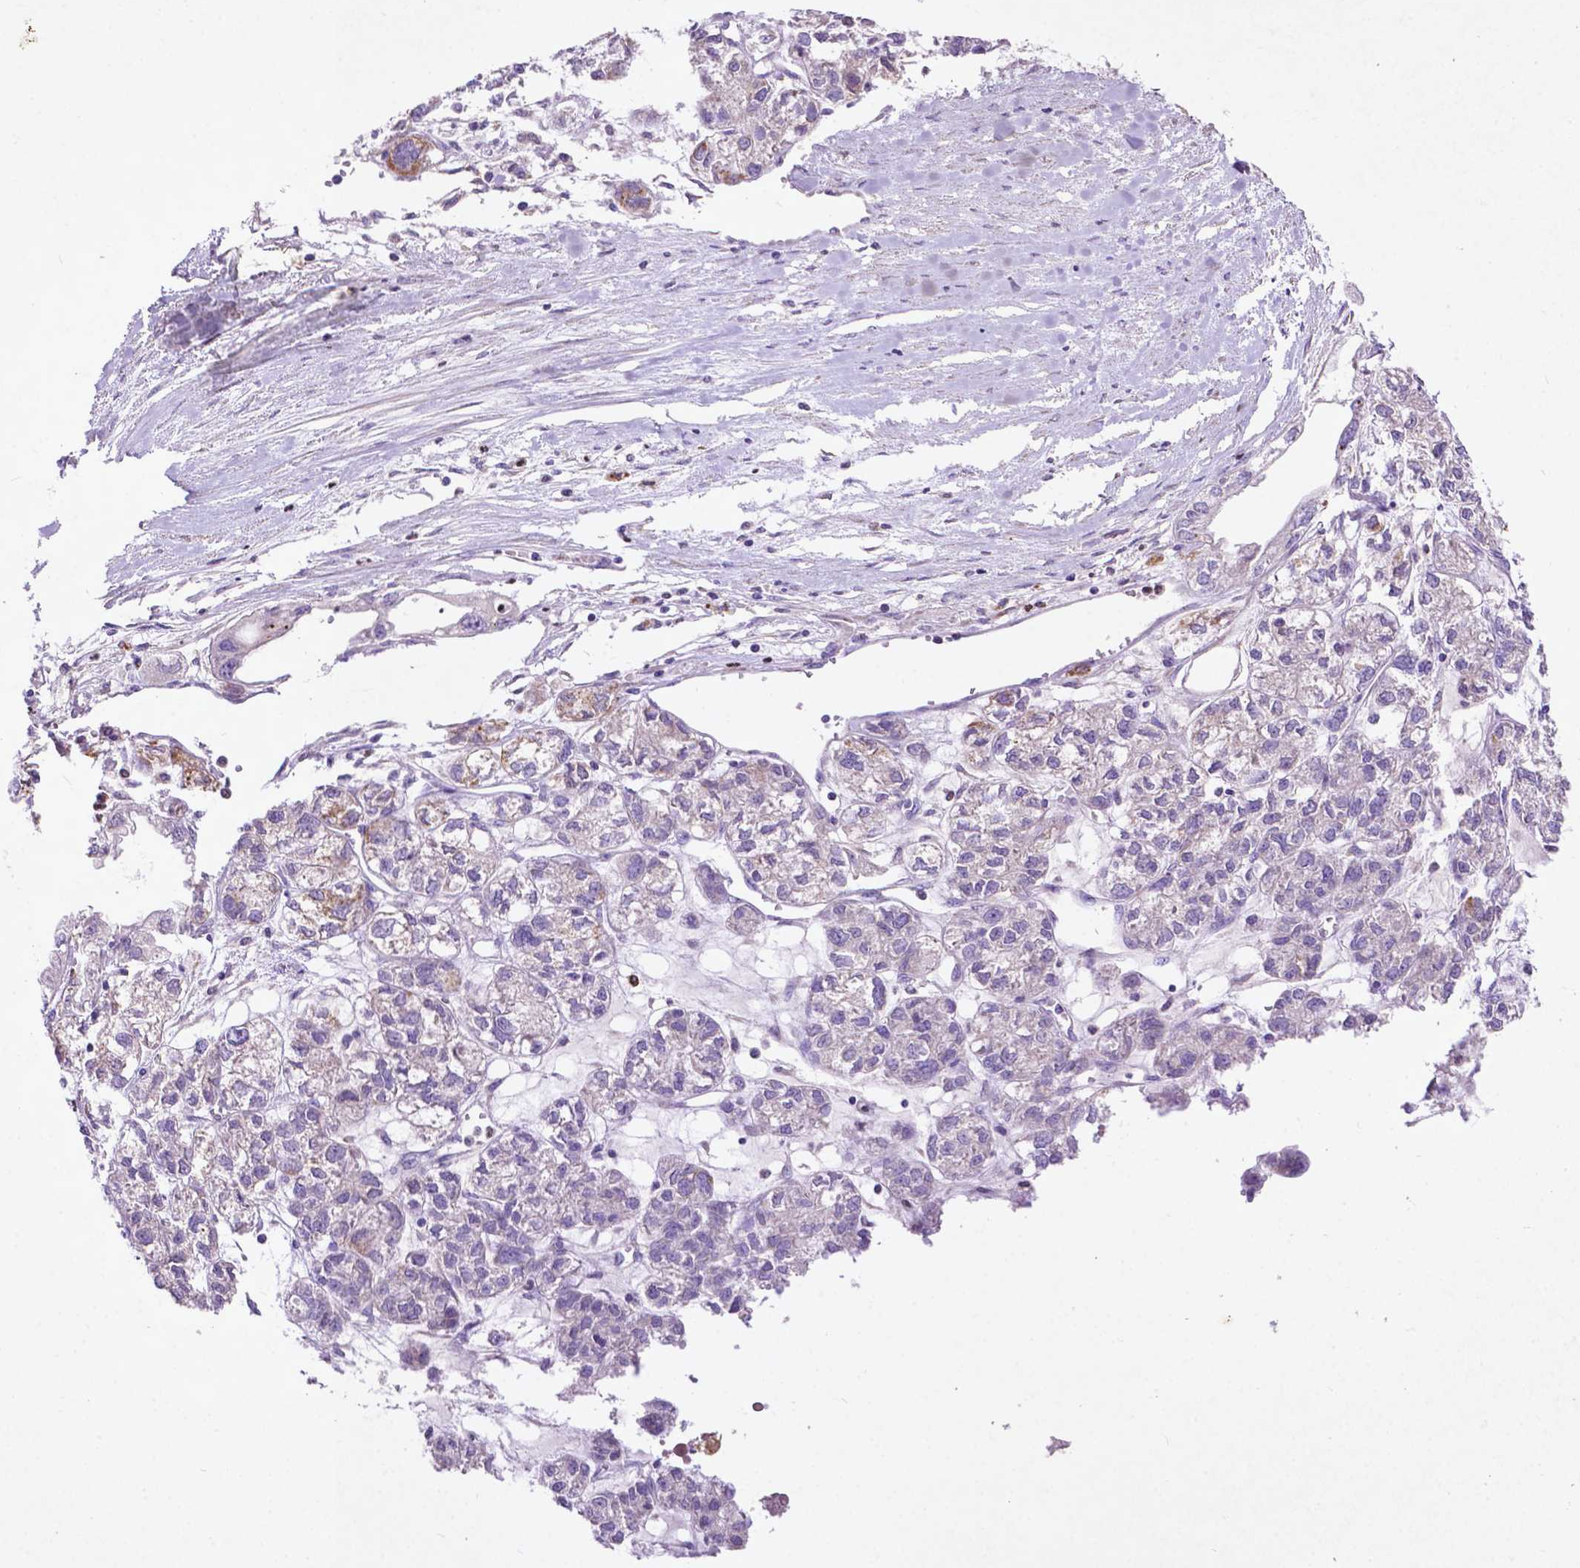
{"staining": {"intensity": "moderate", "quantity": "<25%", "location": "cytoplasmic/membranous"}, "tissue": "ovarian cancer", "cell_type": "Tumor cells", "image_type": "cancer", "snomed": [{"axis": "morphology", "description": "Carcinoma, endometroid"}, {"axis": "topography", "description": "Ovary"}], "caption": "This photomicrograph reveals immunohistochemistry (IHC) staining of ovarian endometroid carcinoma, with low moderate cytoplasmic/membranous expression in approximately <25% of tumor cells.", "gene": "THEGL", "patient": {"sex": "female", "age": 64}}